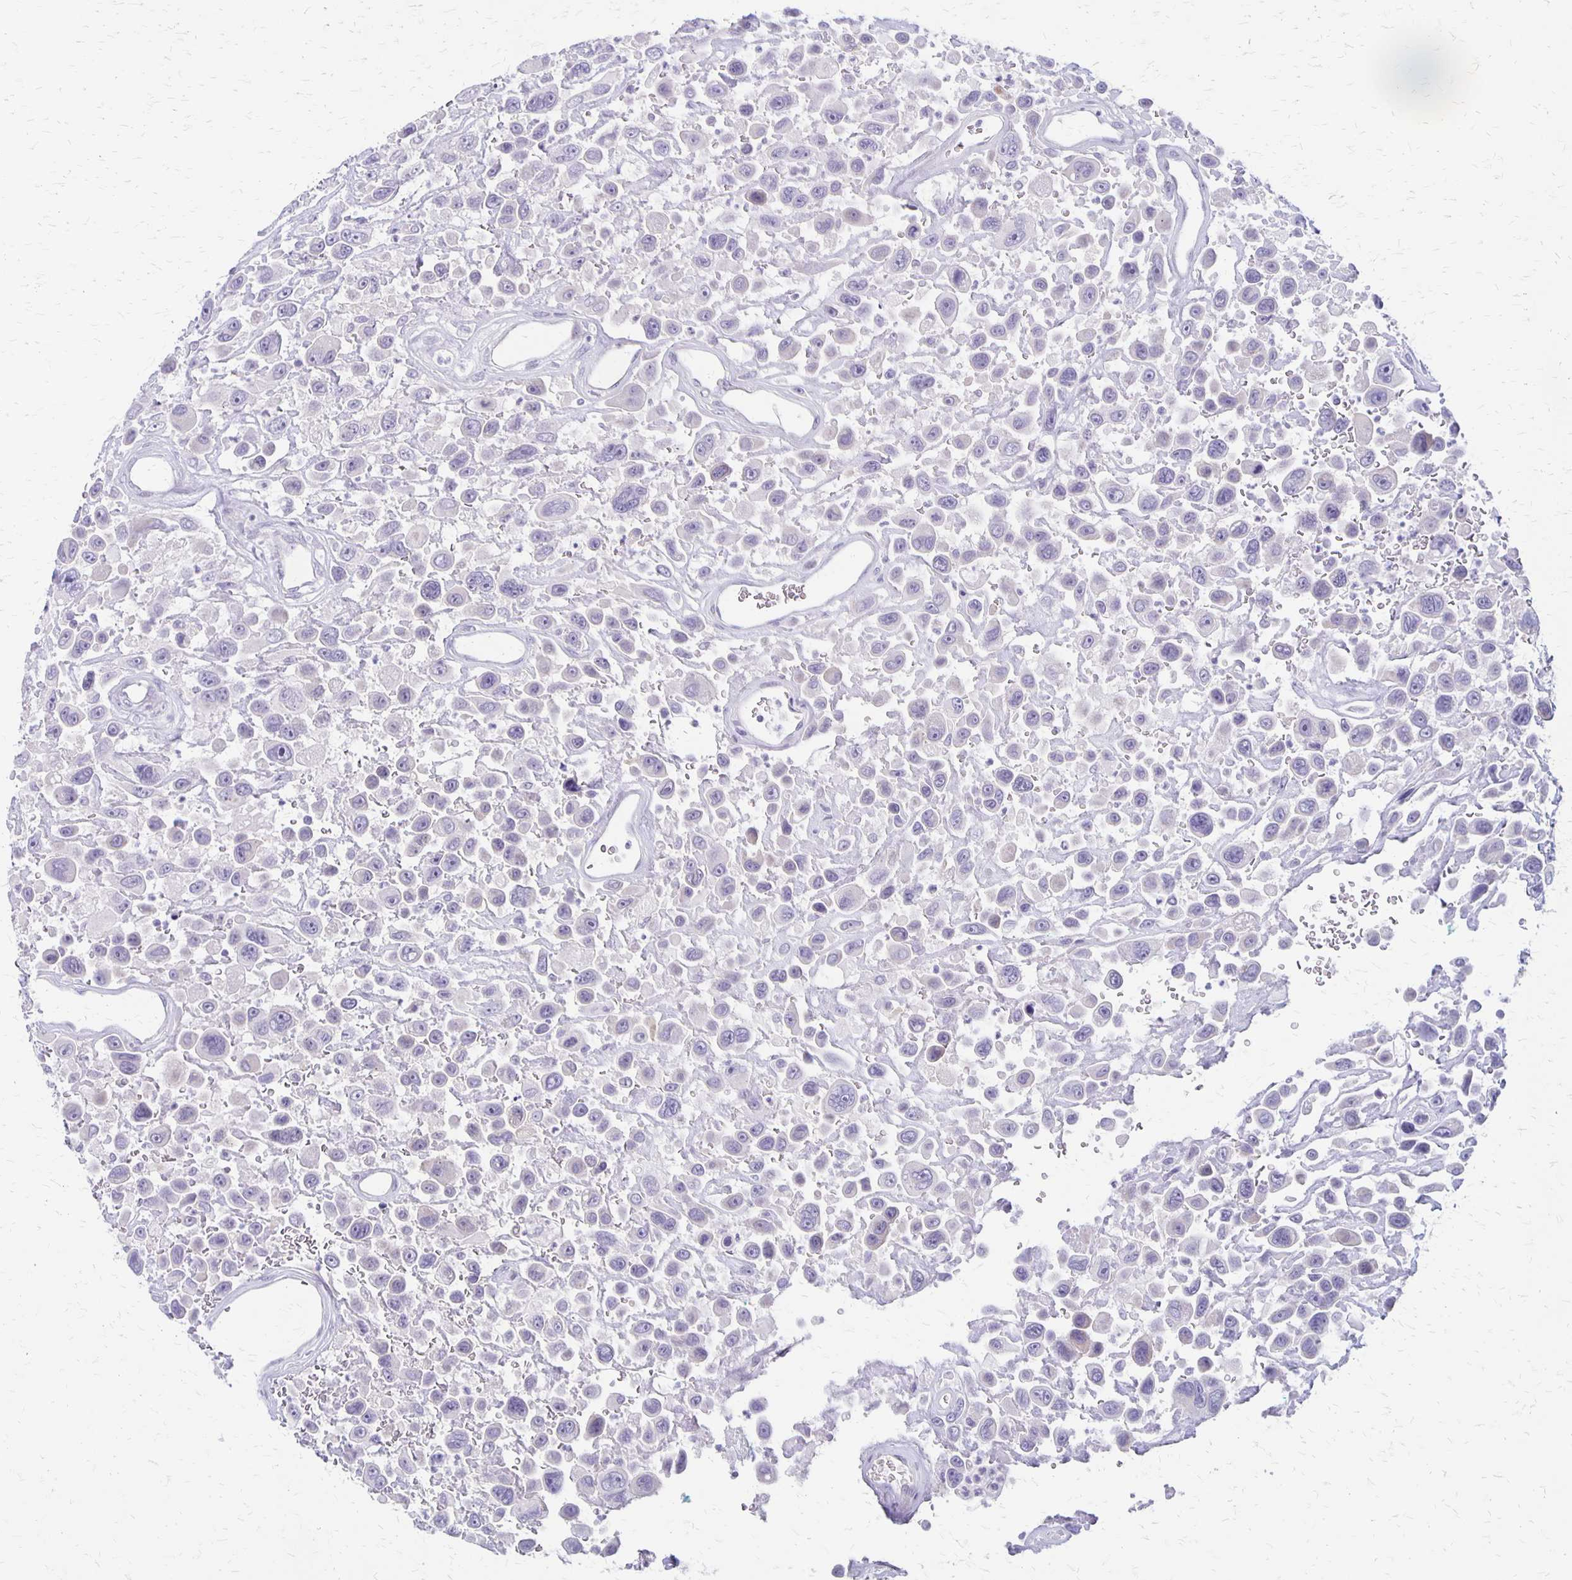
{"staining": {"intensity": "negative", "quantity": "none", "location": "none"}, "tissue": "urothelial cancer", "cell_type": "Tumor cells", "image_type": "cancer", "snomed": [{"axis": "morphology", "description": "Urothelial carcinoma, High grade"}, {"axis": "topography", "description": "Urinary bladder"}], "caption": "IHC photomicrograph of high-grade urothelial carcinoma stained for a protein (brown), which displays no positivity in tumor cells.", "gene": "HOMER1", "patient": {"sex": "male", "age": 53}}